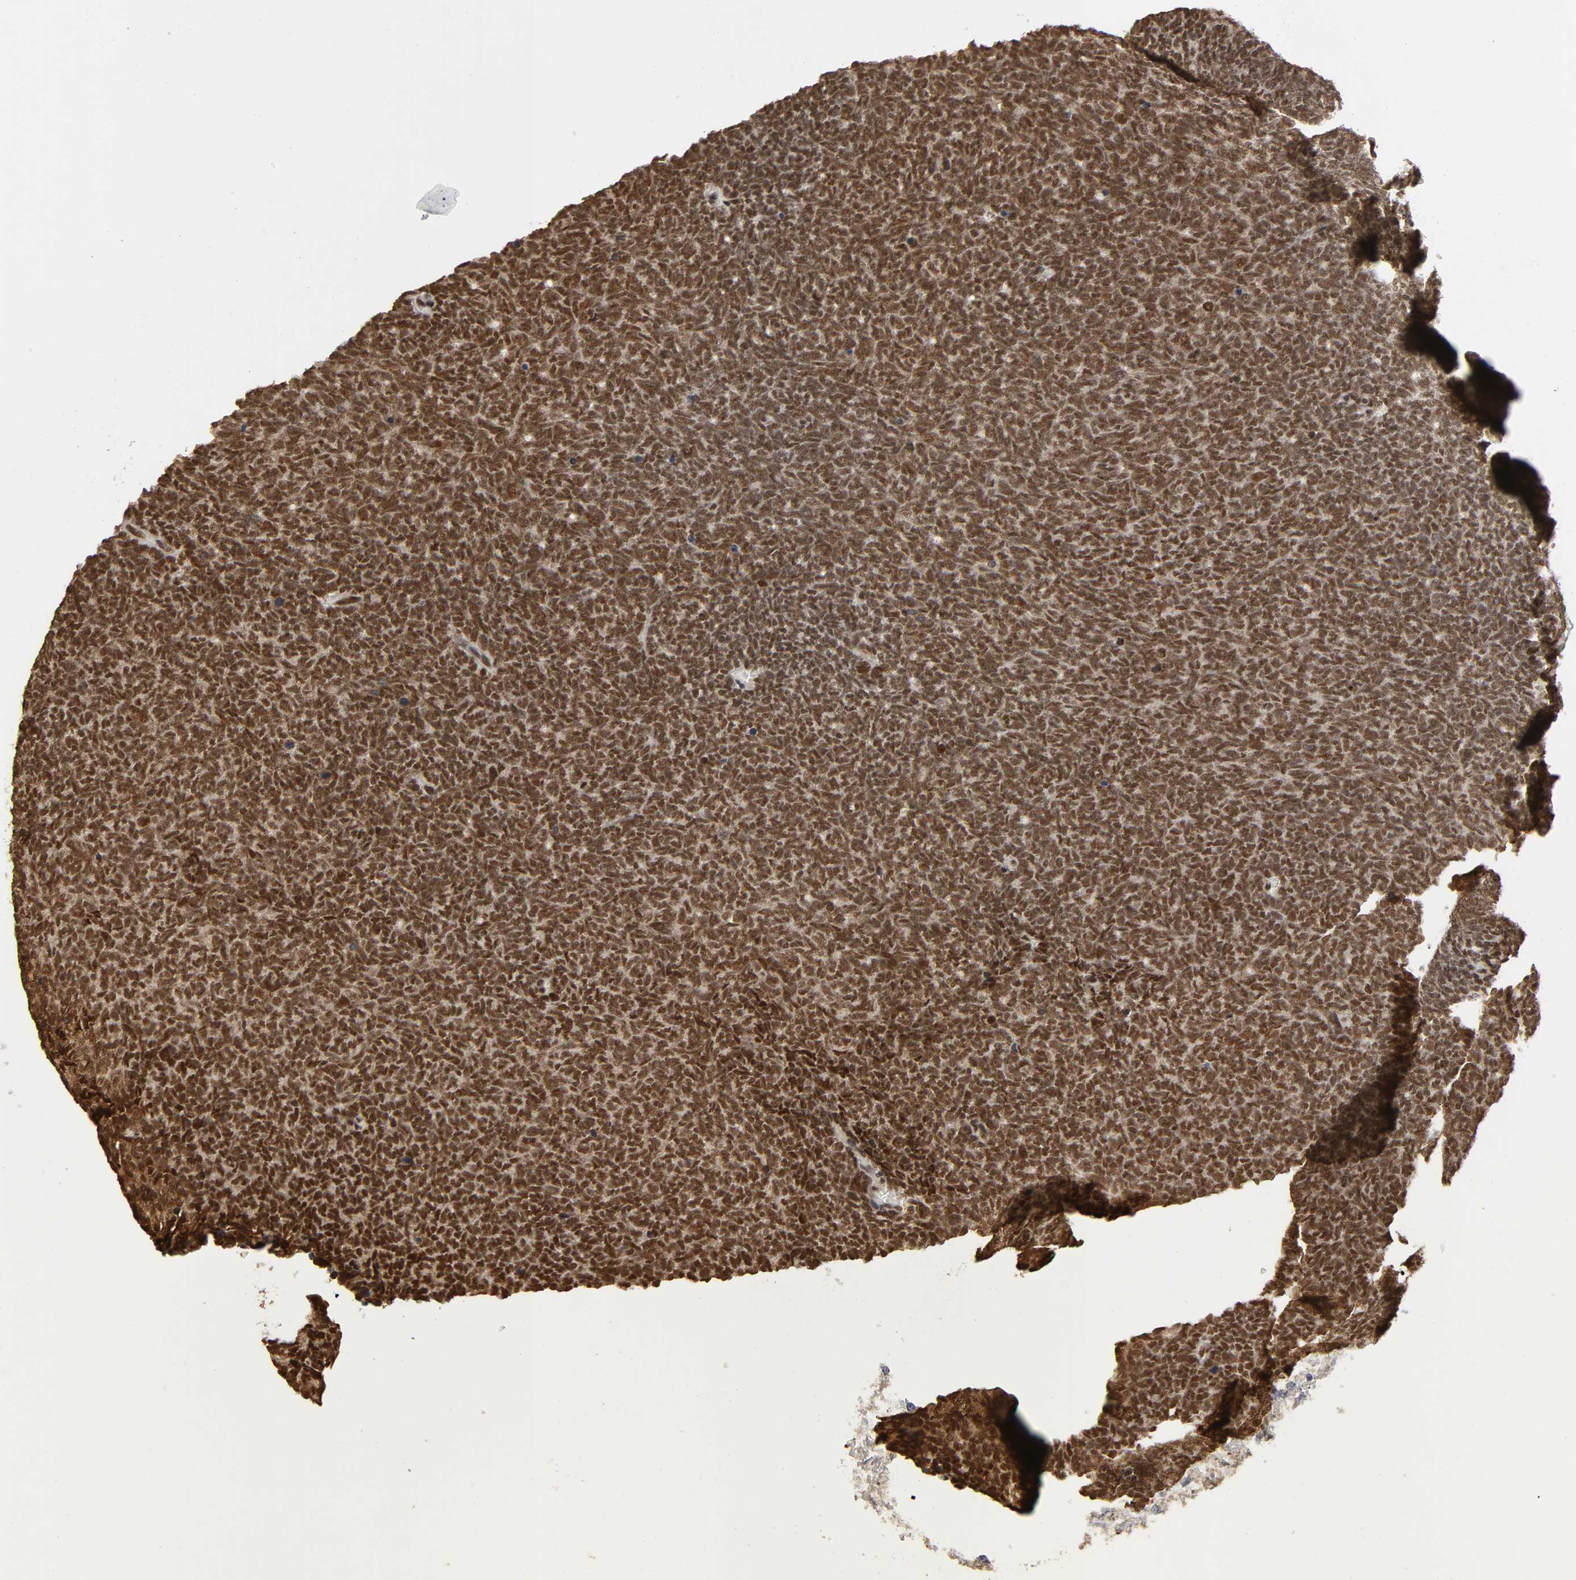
{"staining": {"intensity": "strong", "quantity": ">75%", "location": "cytoplasmic/membranous,nuclear"}, "tissue": "renal cancer", "cell_type": "Tumor cells", "image_type": "cancer", "snomed": [{"axis": "morphology", "description": "Neoplasm, malignant, NOS"}, {"axis": "topography", "description": "Kidney"}], "caption": "Protein analysis of renal cancer tissue shows strong cytoplasmic/membranous and nuclear staining in about >75% of tumor cells.", "gene": "RNF122", "patient": {"sex": "male", "age": 28}}